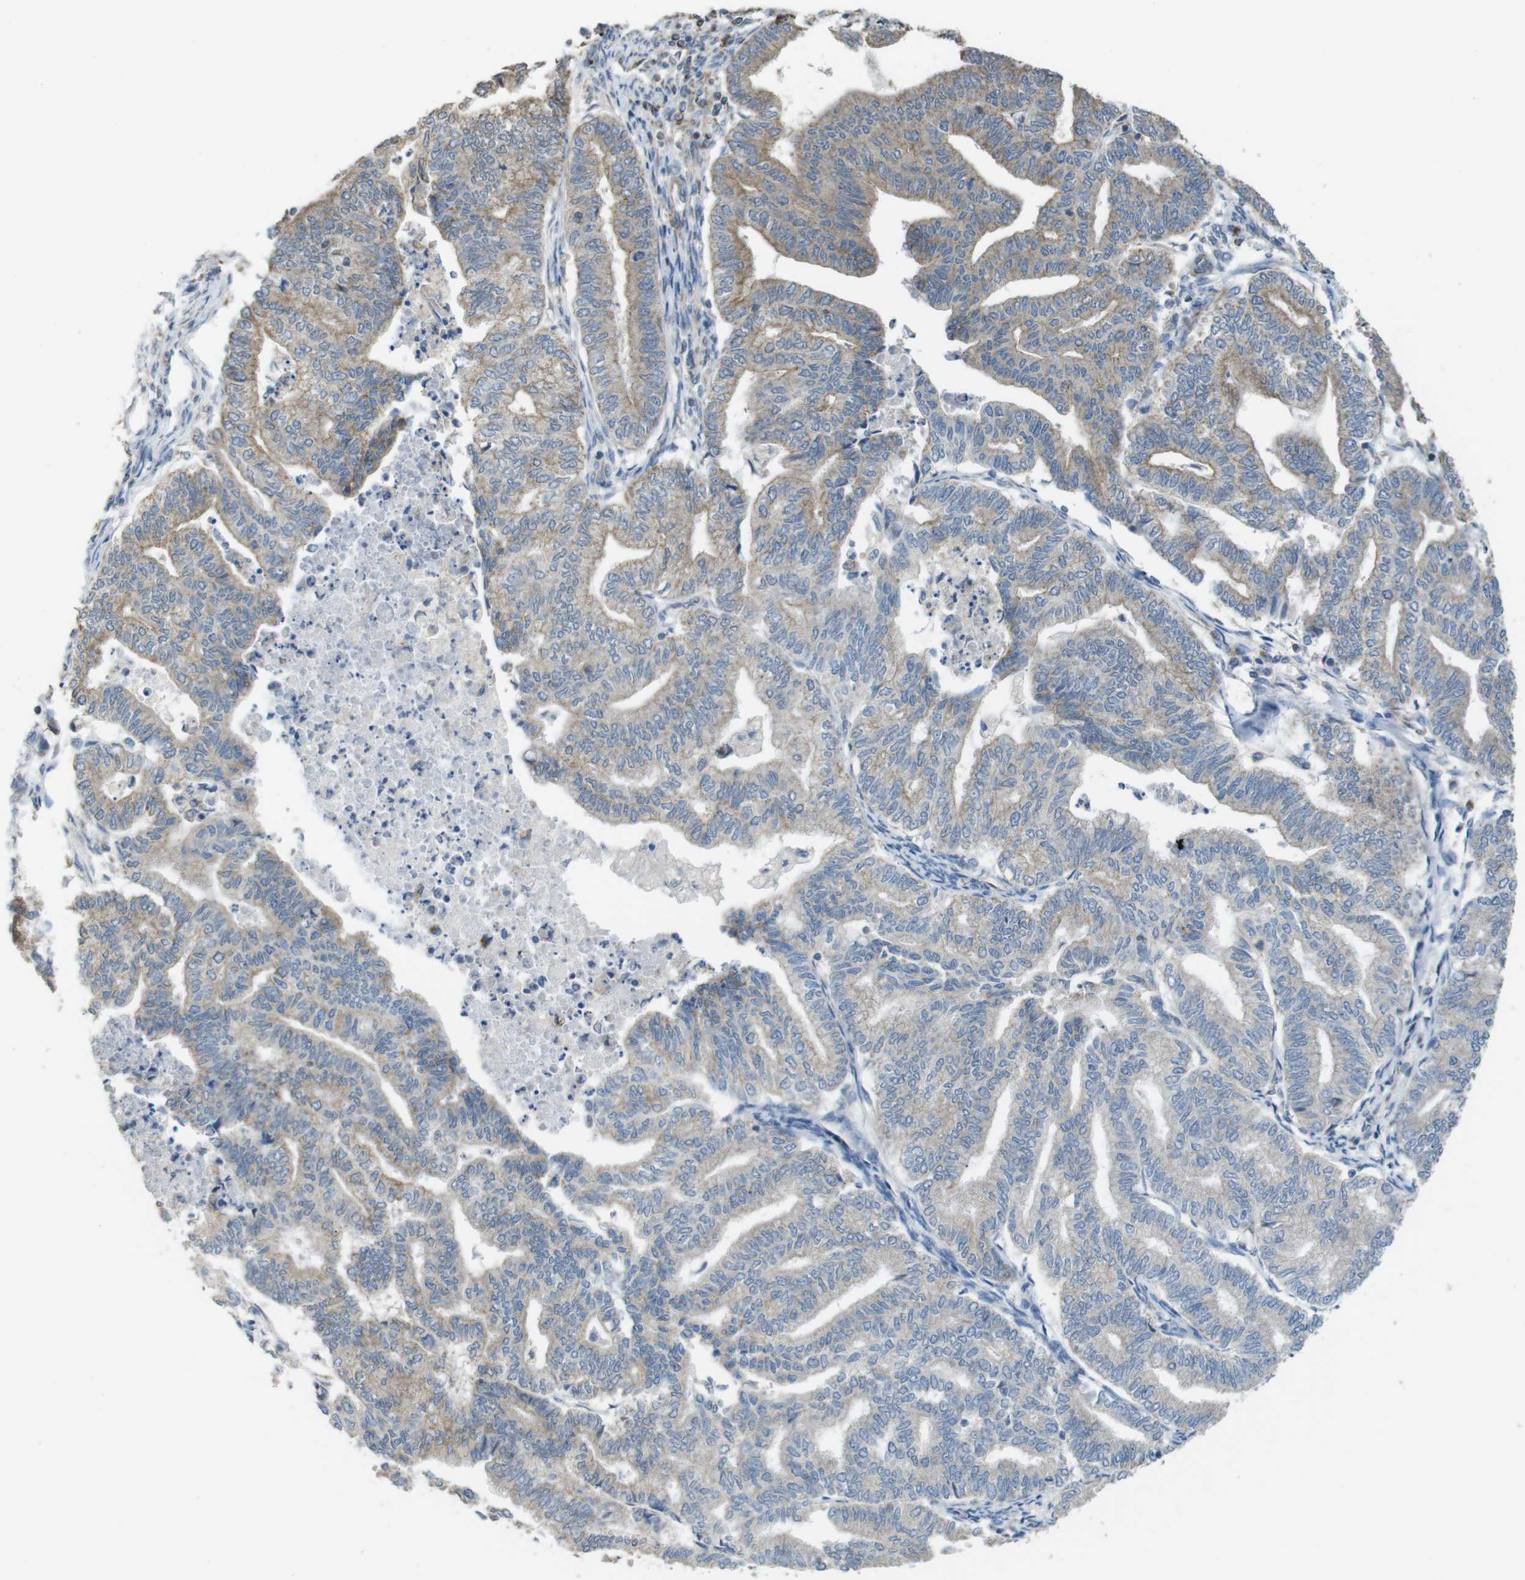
{"staining": {"intensity": "moderate", "quantity": ">75%", "location": "cytoplasmic/membranous"}, "tissue": "endometrial cancer", "cell_type": "Tumor cells", "image_type": "cancer", "snomed": [{"axis": "morphology", "description": "Adenocarcinoma, NOS"}, {"axis": "topography", "description": "Endometrium"}], "caption": "Human endometrial cancer (adenocarcinoma) stained with a protein marker shows moderate staining in tumor cells.", "gene": "CALHM2", "patient": {"sex": "female", "age": 79}}